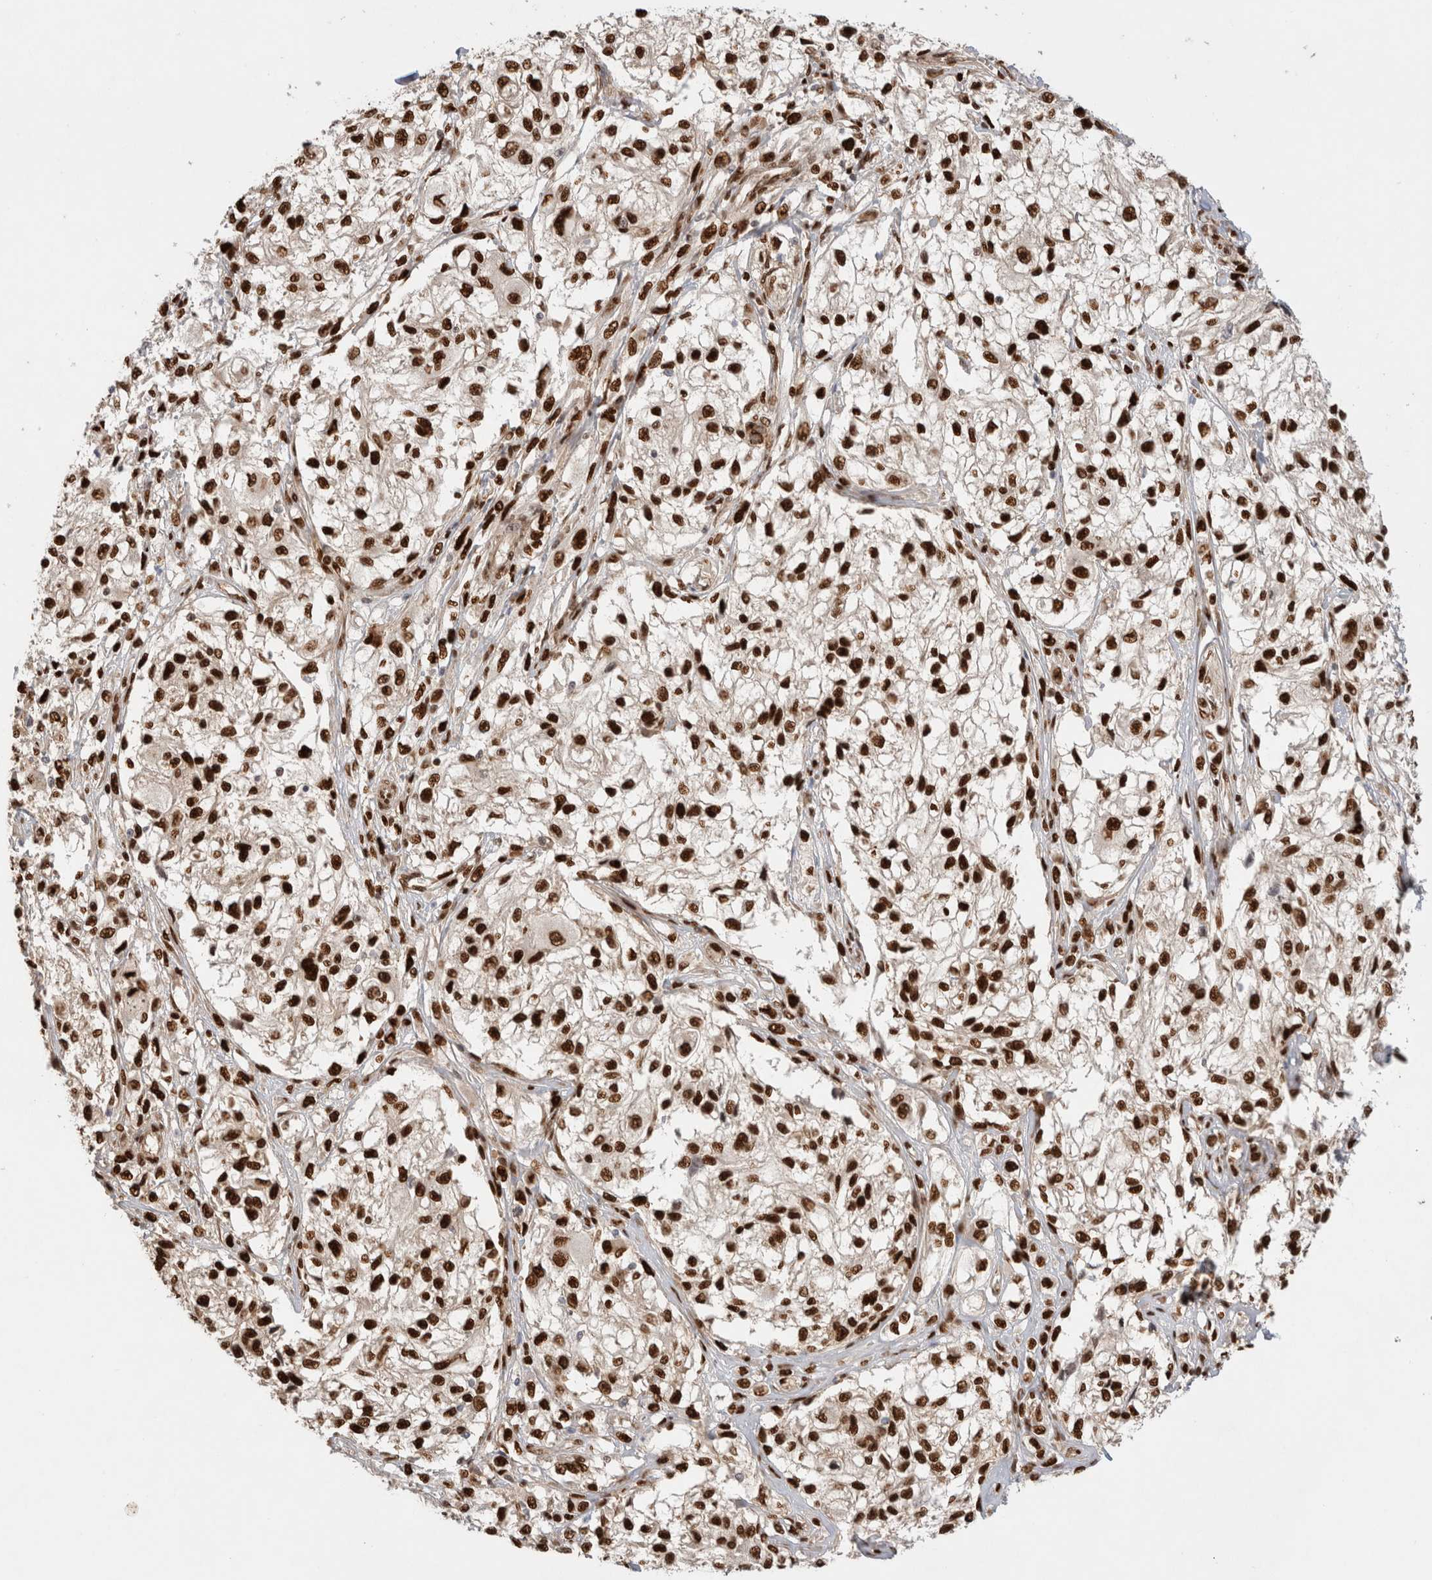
{"staining": {"intensity": "strong", "quantity": ">75%", "location": "nuclear"}, "tissue": "melanoma", "cell_type": "Tumor cells", "image_type": "cancer", "snomed": [{"axis": "morphology", "description": "Malignant melanoma, NOS"}, {"axis": "topography", "description": "Skin of head"}], "caption": "Tumor cells exhibit strong nuclear expression in about >75% of cells in malignant melanoma. (DAB (3,3'-diaminobenzidine) = brown stain, brightfield microscopy at high magnification).", "gene": "TCF4", "patient": {"sex": "male", "age": 83}}